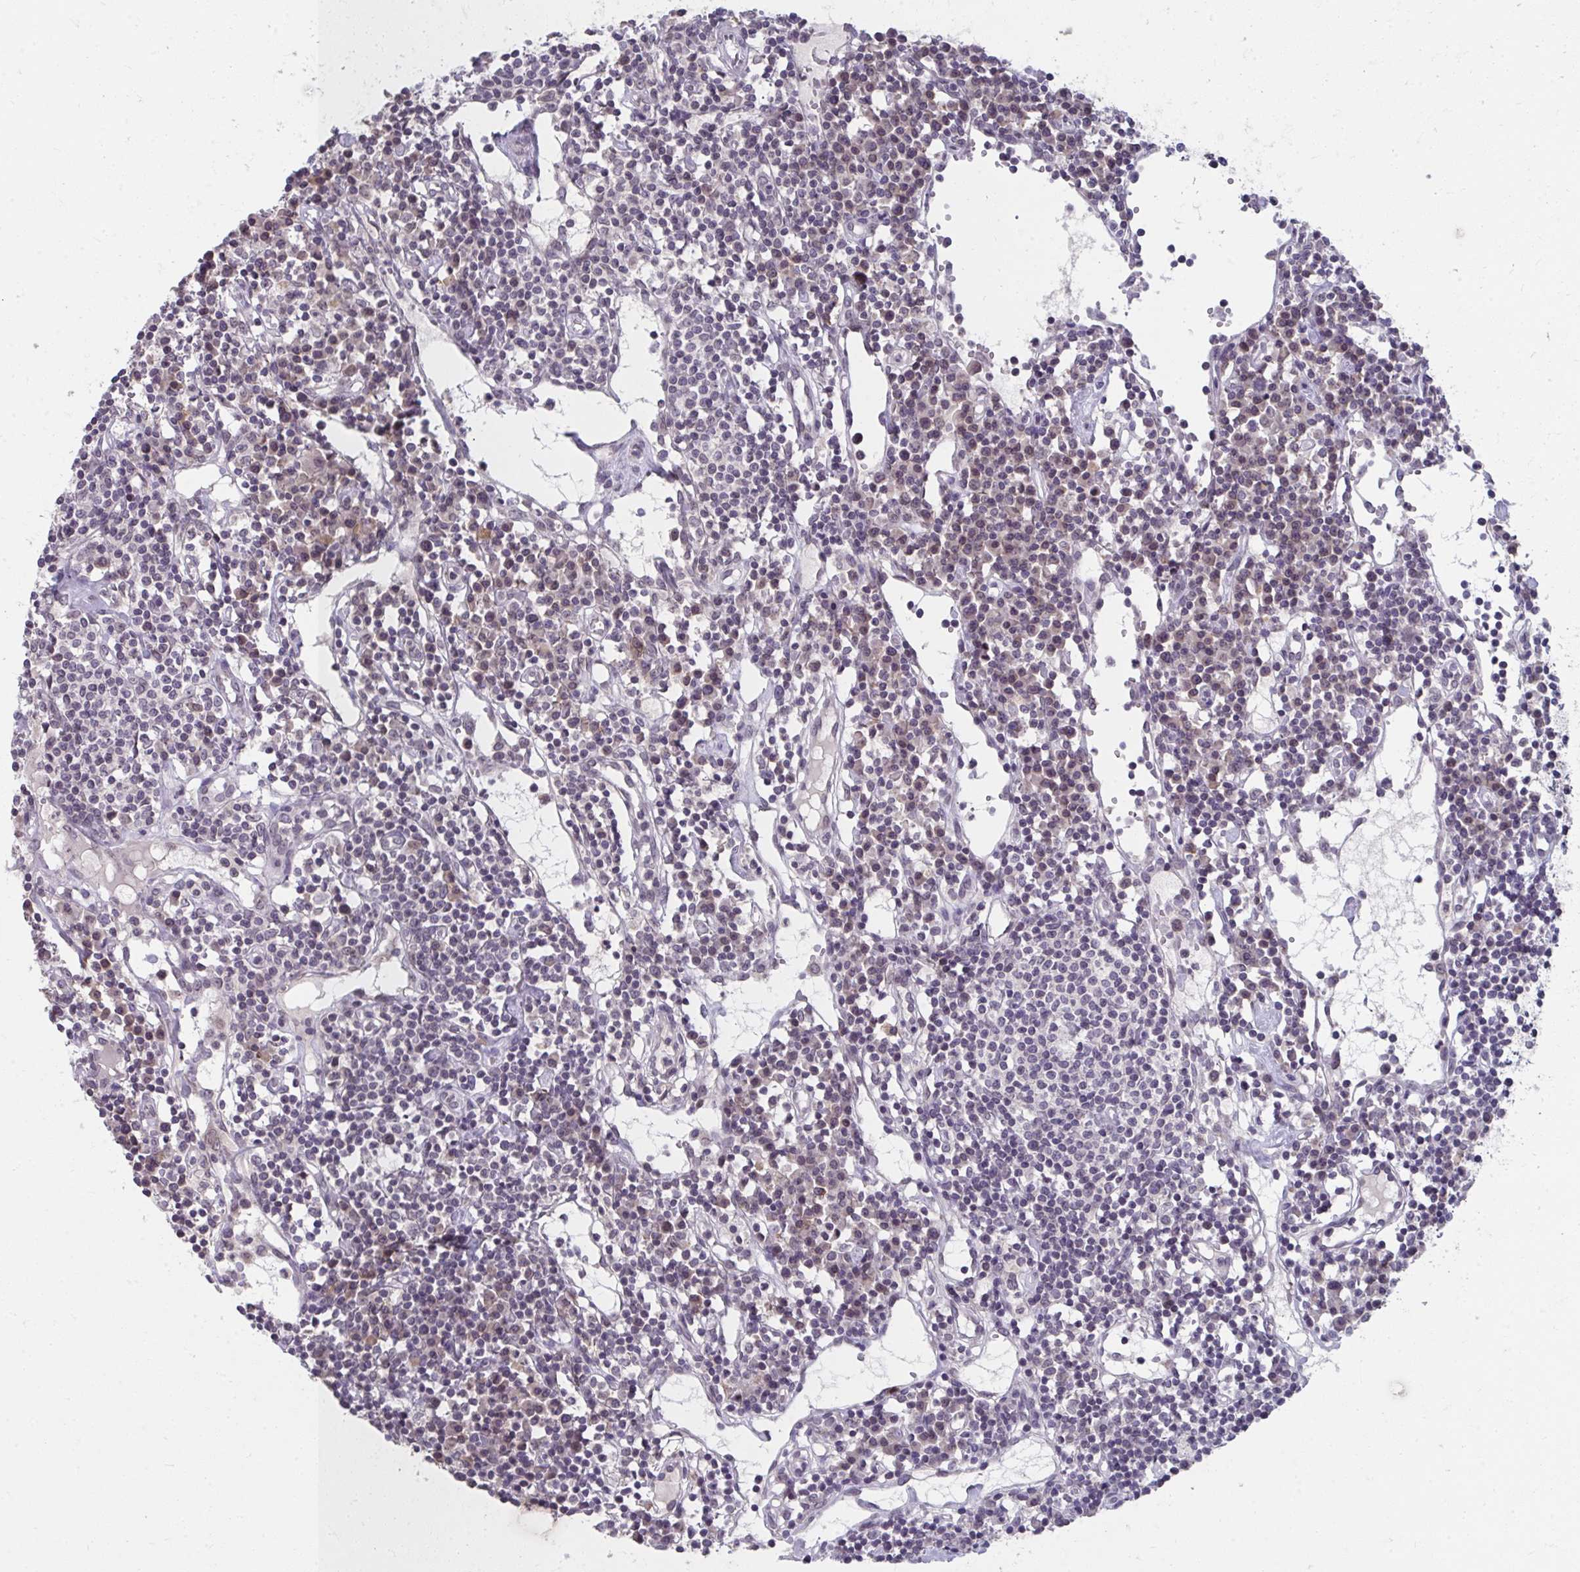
{"staining": {"intensity": "negative", "quantity": "none", "location": "none"}, "tissue": "lymph node", "cell_type": "Germinal center cells", "image_type": "normal", "snomed": [{"axis": "morphology", "description": "Normal tissue, NOS"}, {"axis": "topography", "description": "Lymph node"}], "caption": "This is an IHC photomicrograph of normal human lymph node. There is no expression in germinal center cells.", "gene": "NUP133", "patient": {"sex": "female", "age": 78}}